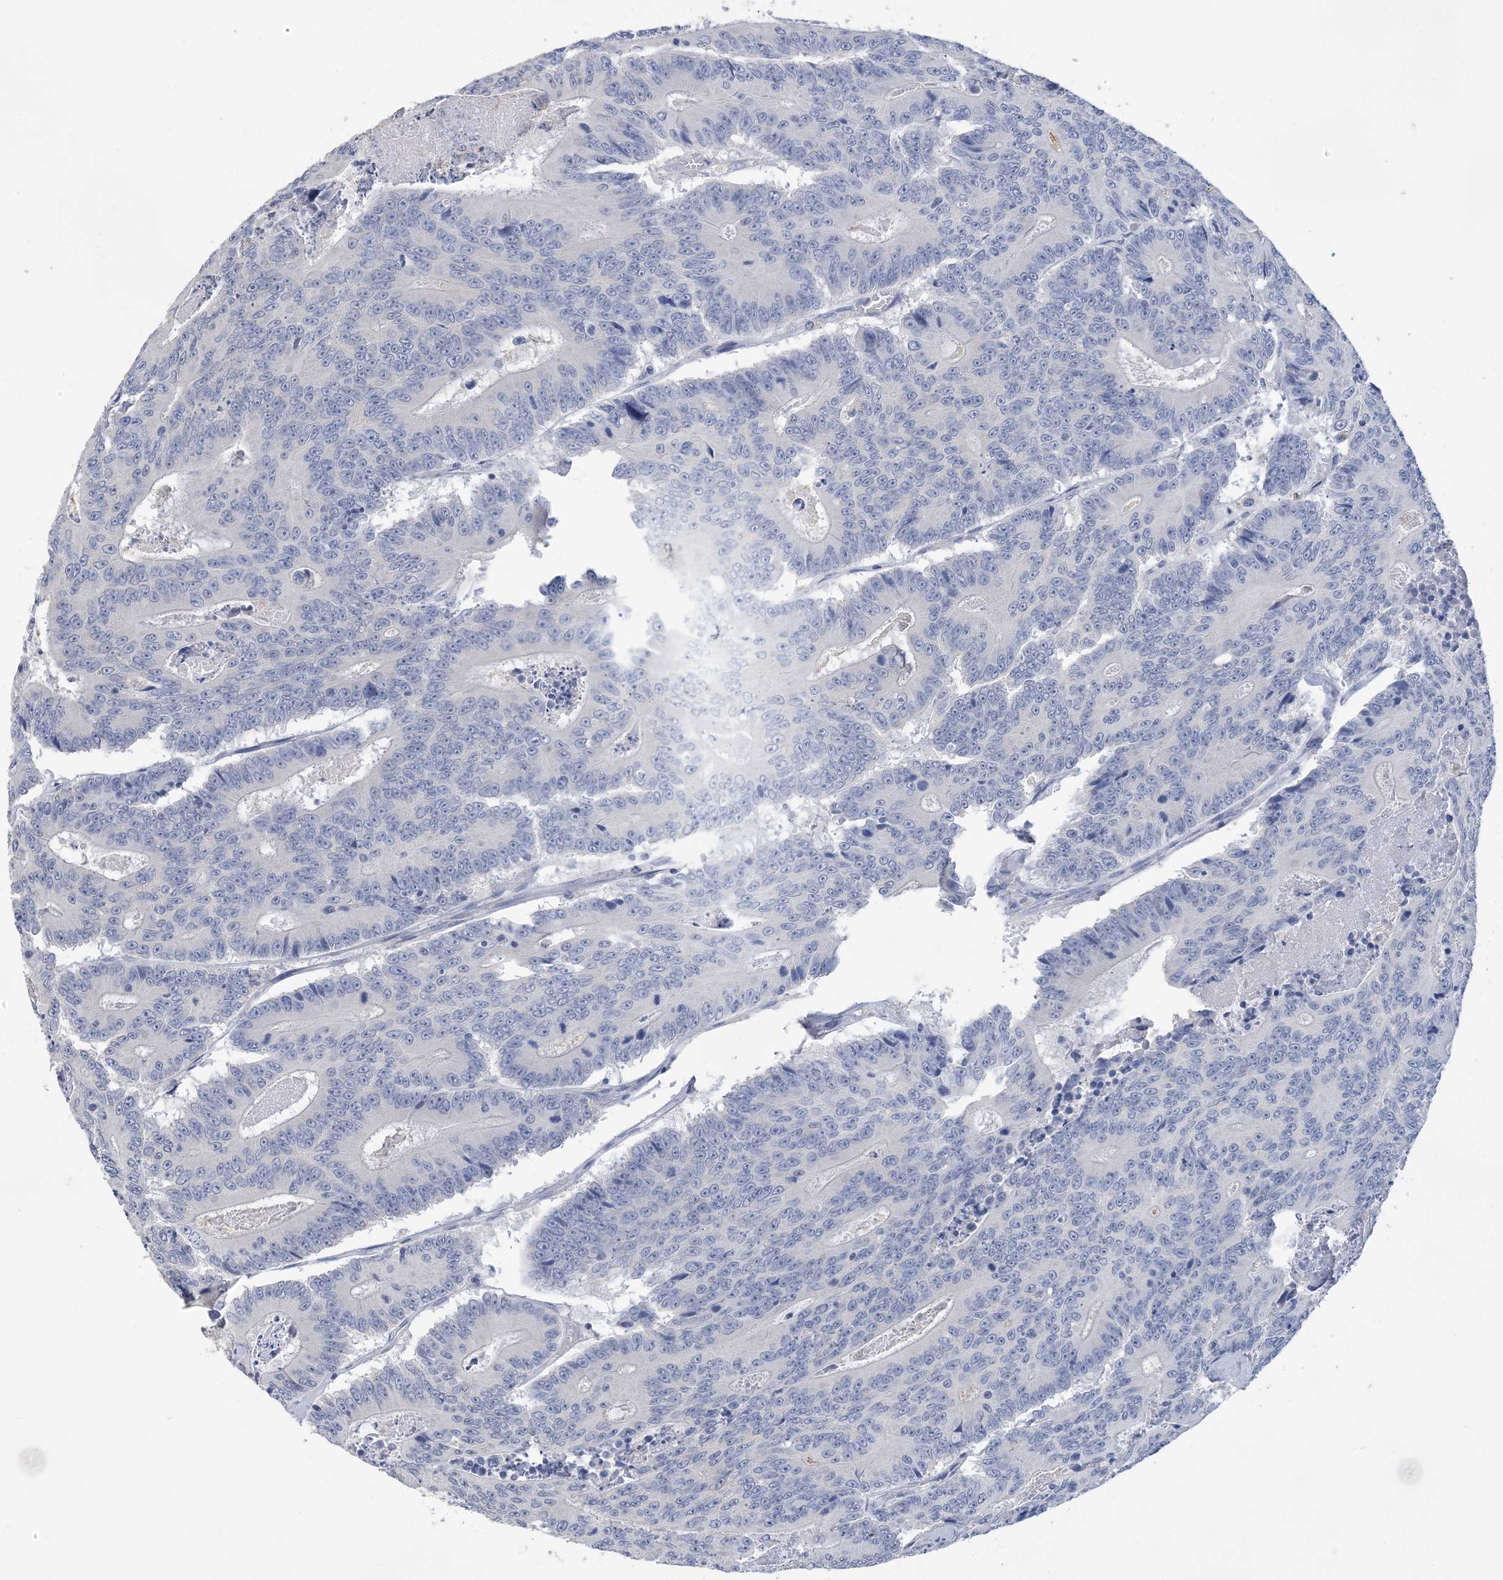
{"staining": {"intensity": "negative", "quantity": "none", "location": "none"}, "tissue": "colorectal cancer", "cell_type": "Tumor cells", "image_type": "cancer", "snomed": [{"axis": "morphology", "description": "Adenocarcinoma, NOS"}, {"axis": "topography", "description": "Colon"}], "caption": "This is an IHC photomicrograph of human colorectal cancer. There is no expression in tumor cells.", "gene": "DSC3", "patient": {"sex": "male", "age": 83}}